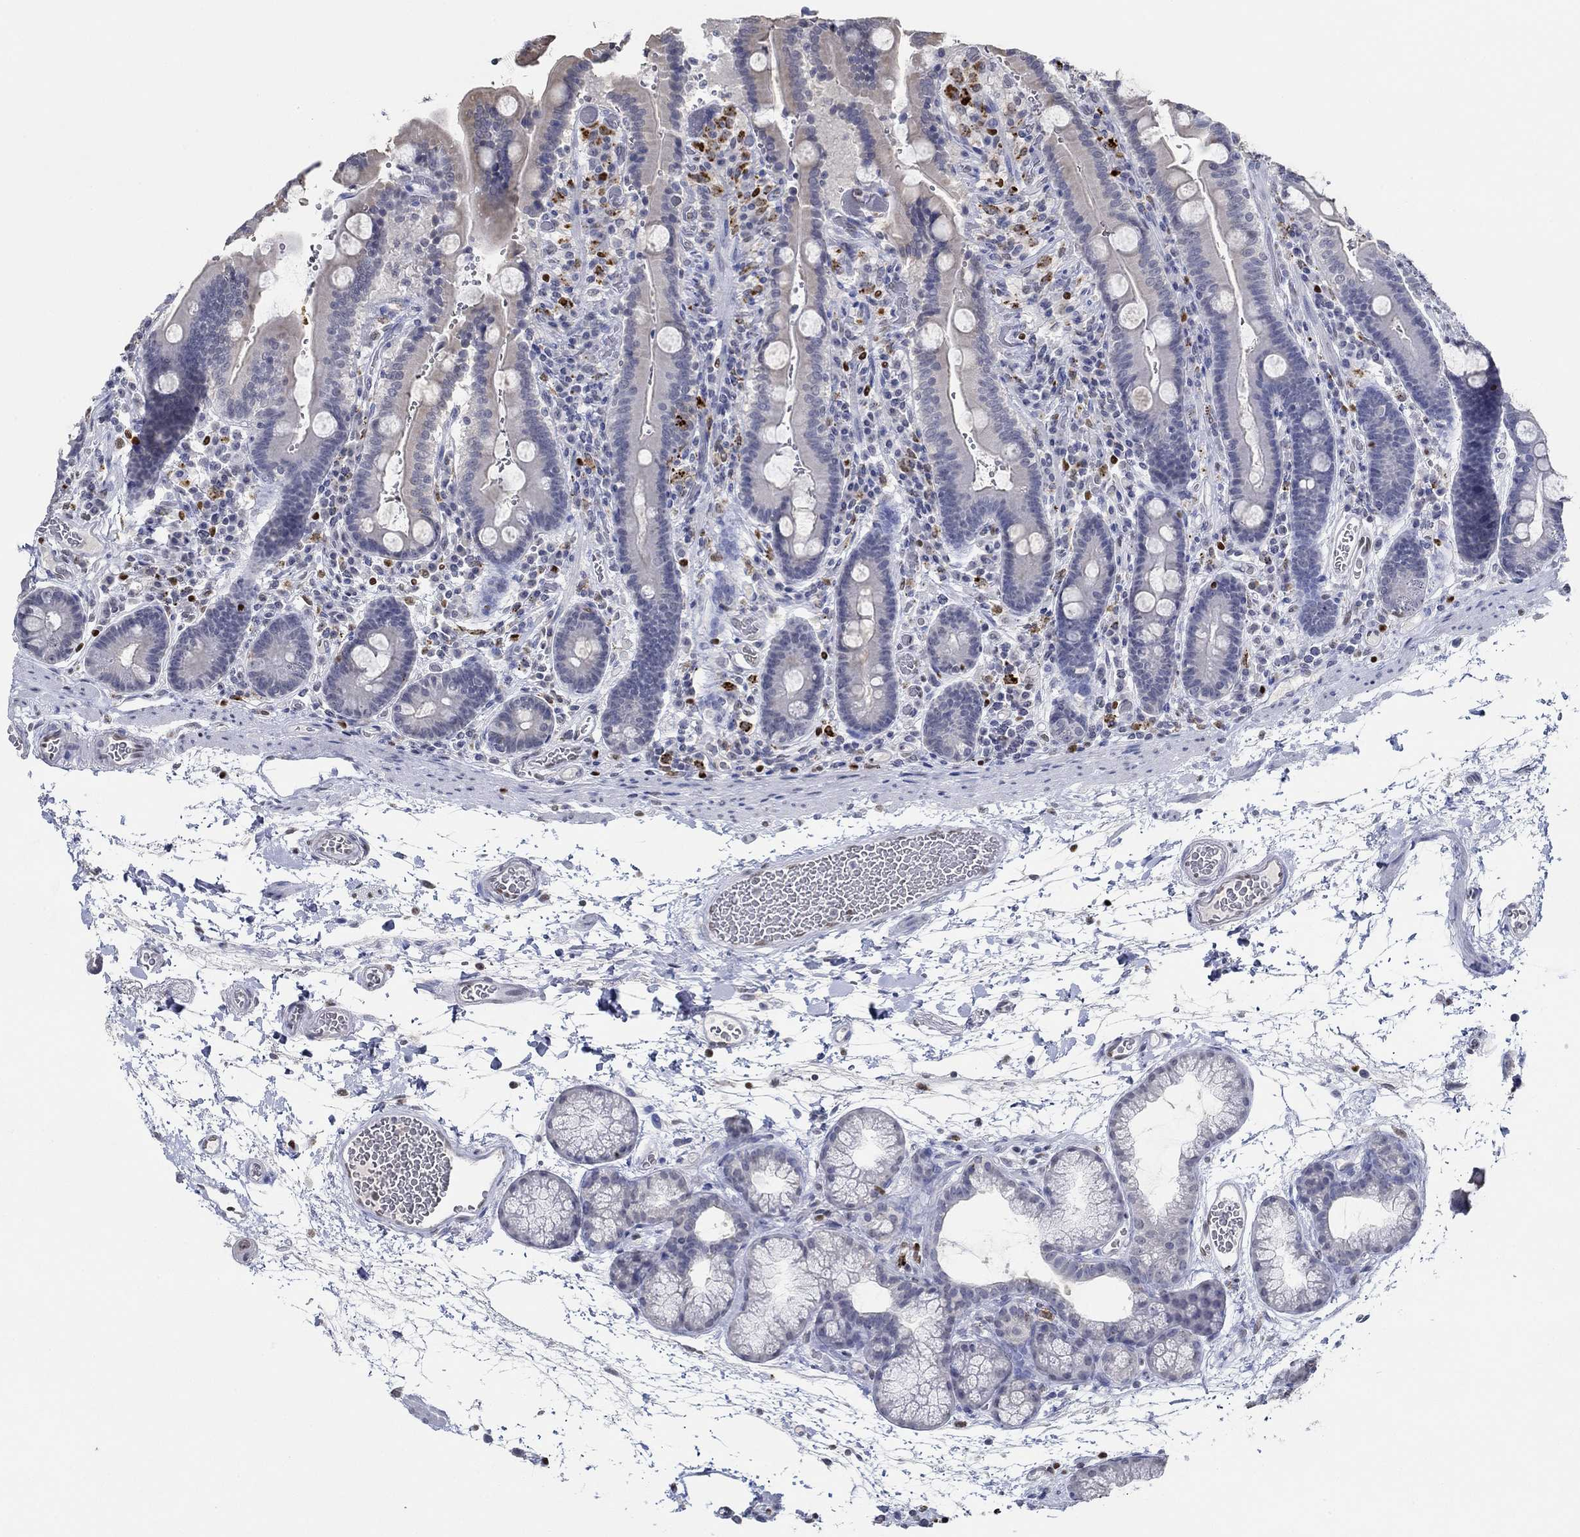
{"staining": {"intensity": "negative", "quantity": "none", "location": "none"}, "tissue": "duodenum", "cell_type": "Glandular cells", "image_type": "normal", "snomed": [{"axis": "morphology", "description": "Normal tissue, NOS"}, {"axis": "topography", "description": "Duodenum"}], "caption": "High power microscopy photomicrograph of an IHC micrograph of unremarkable duodenum, revealing no significant positivity in glandular cells. Nuclei are stained in blue.", "gene": "GATA2", "patient": {"sex": "female", "age": 62}}